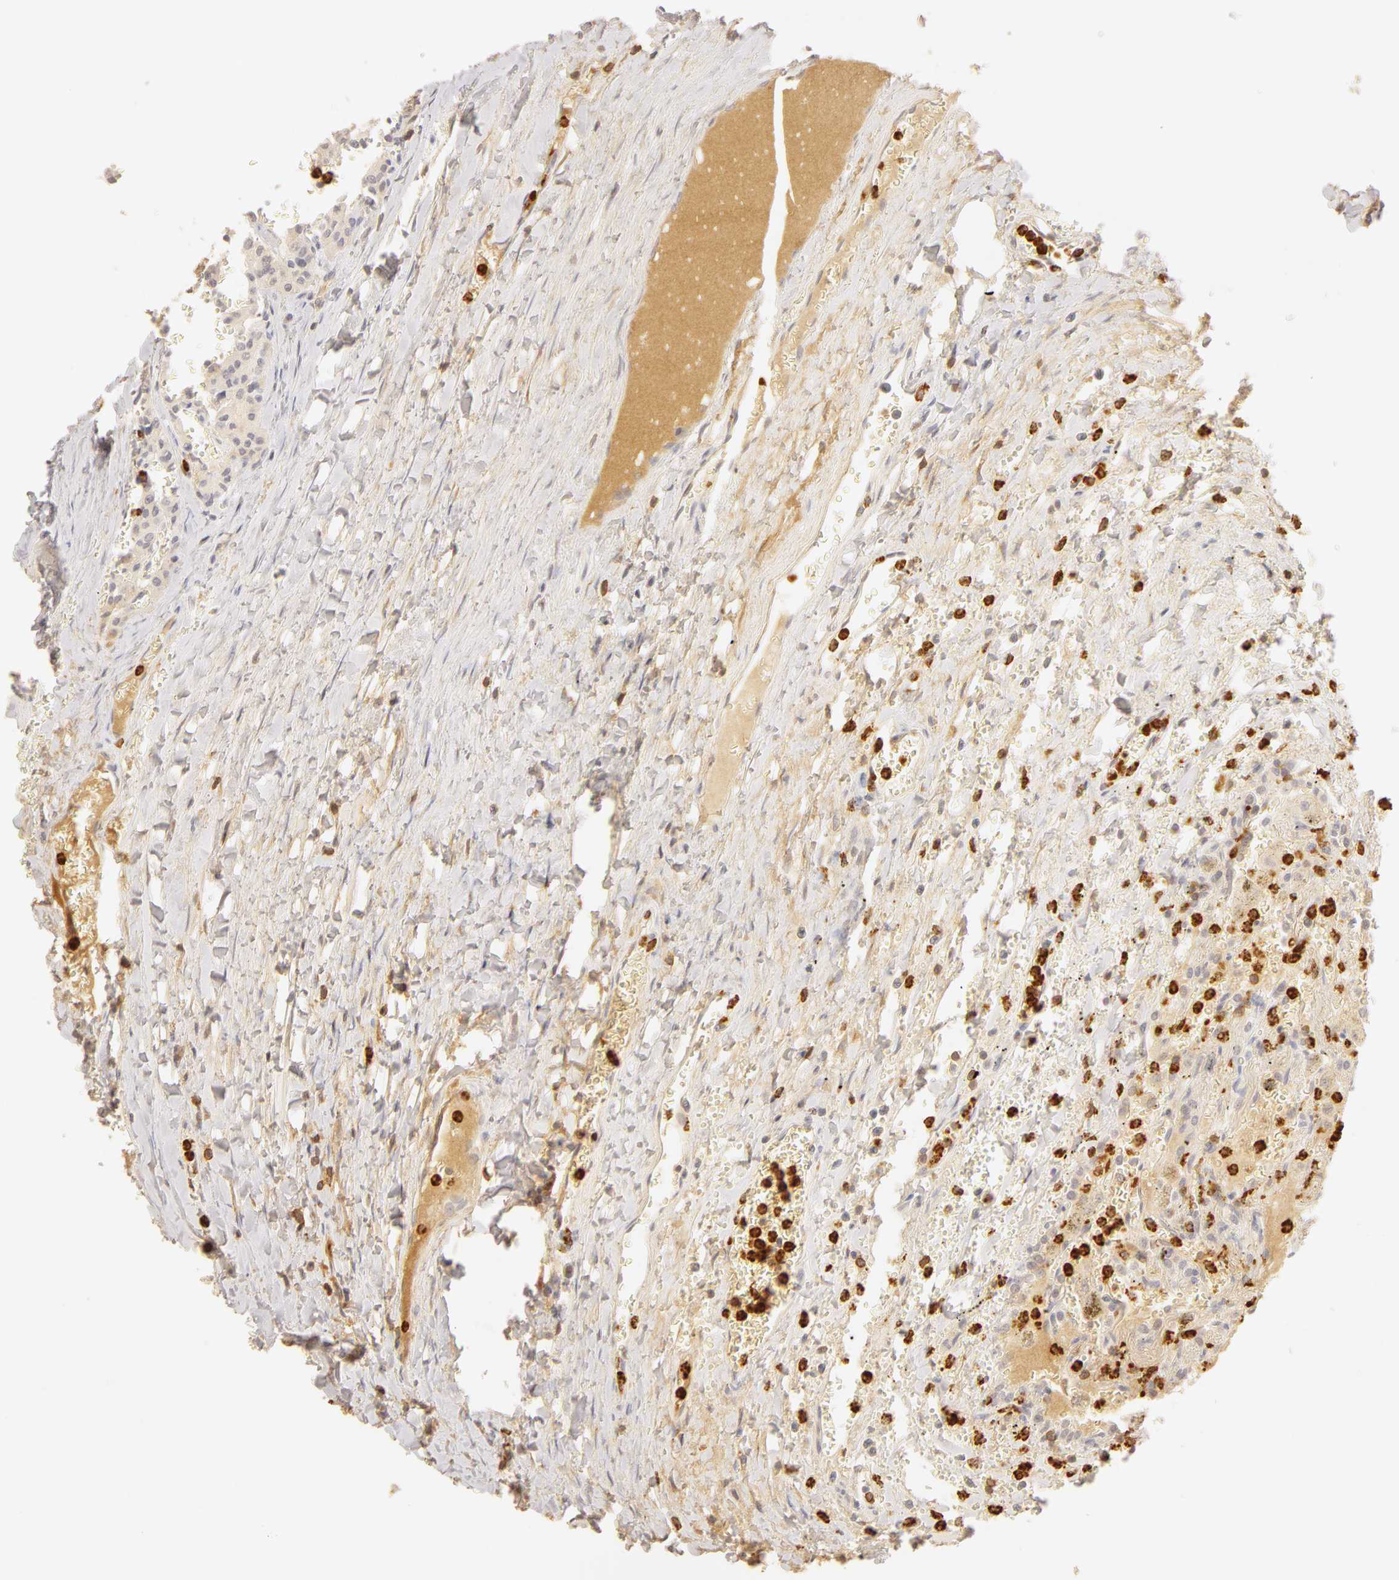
{"staining": {"intensity": "weak", "quantity": "<25%", "location": "cytoplasmic/membranous"}, "tissue": "carcinoid", "cell_type": "Tumor cells", "image_type": "cancer", "snomed": [{"axis": "morphology", "description": "Carcinoid, malignant, NOS"}, {"axis": "topography", "description": "Bronchus"}], "caption": "This is an IHC micrograph of carcinoid. There is no expression in tumor cells.", "gene": "C1R", "patient": {"sex": "male", "age": 55}}